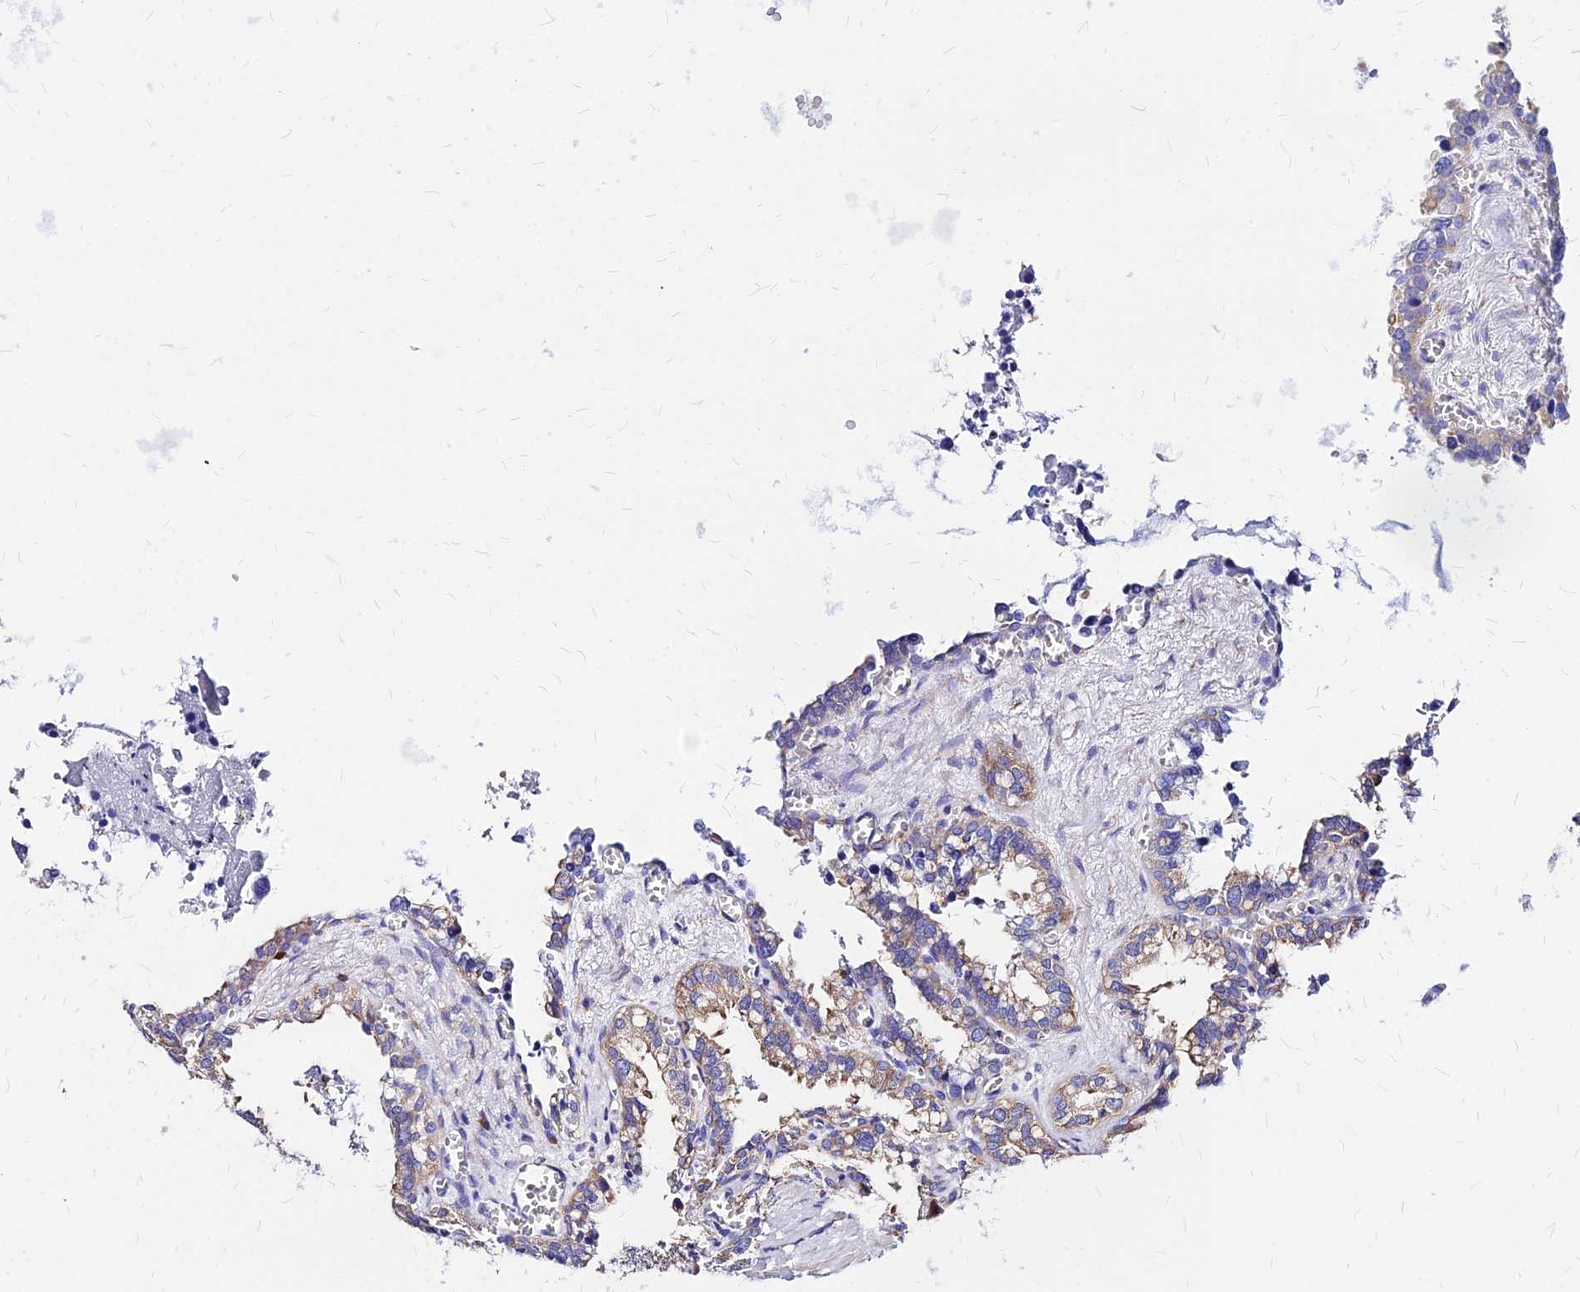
{"staining": {"intensity": "moderate", "quantity": "25%-75%", "location": "cytoplasmic/membranous"}, "tissue": "seminal vesicle", "cell_type": "Glandular cells", "image_type": "normal", "snomed": [{"axis": "morphology", "description": "Normal tissue, NOS"}, {"axis": "topography", "description": "Prostate"}, {"axis": "topography", "description": "Seminal veicle"}], "caption": "Immunohistochemistry staining of benign seminal vesicle, which displays medium levels of moderate cytoplasmic/membranous staining in approximately 25%-75% of glandular cells indicating moderate cytoplasmic/membranous protein expression. The staining was performed using DAB (3,3'-diaminobenzidine) (brown) for protein detection and nuclei were counterstained in hematoxylin (blue).", "gene": "RPL19", "patient": {"sex": "male", "age": 51}}